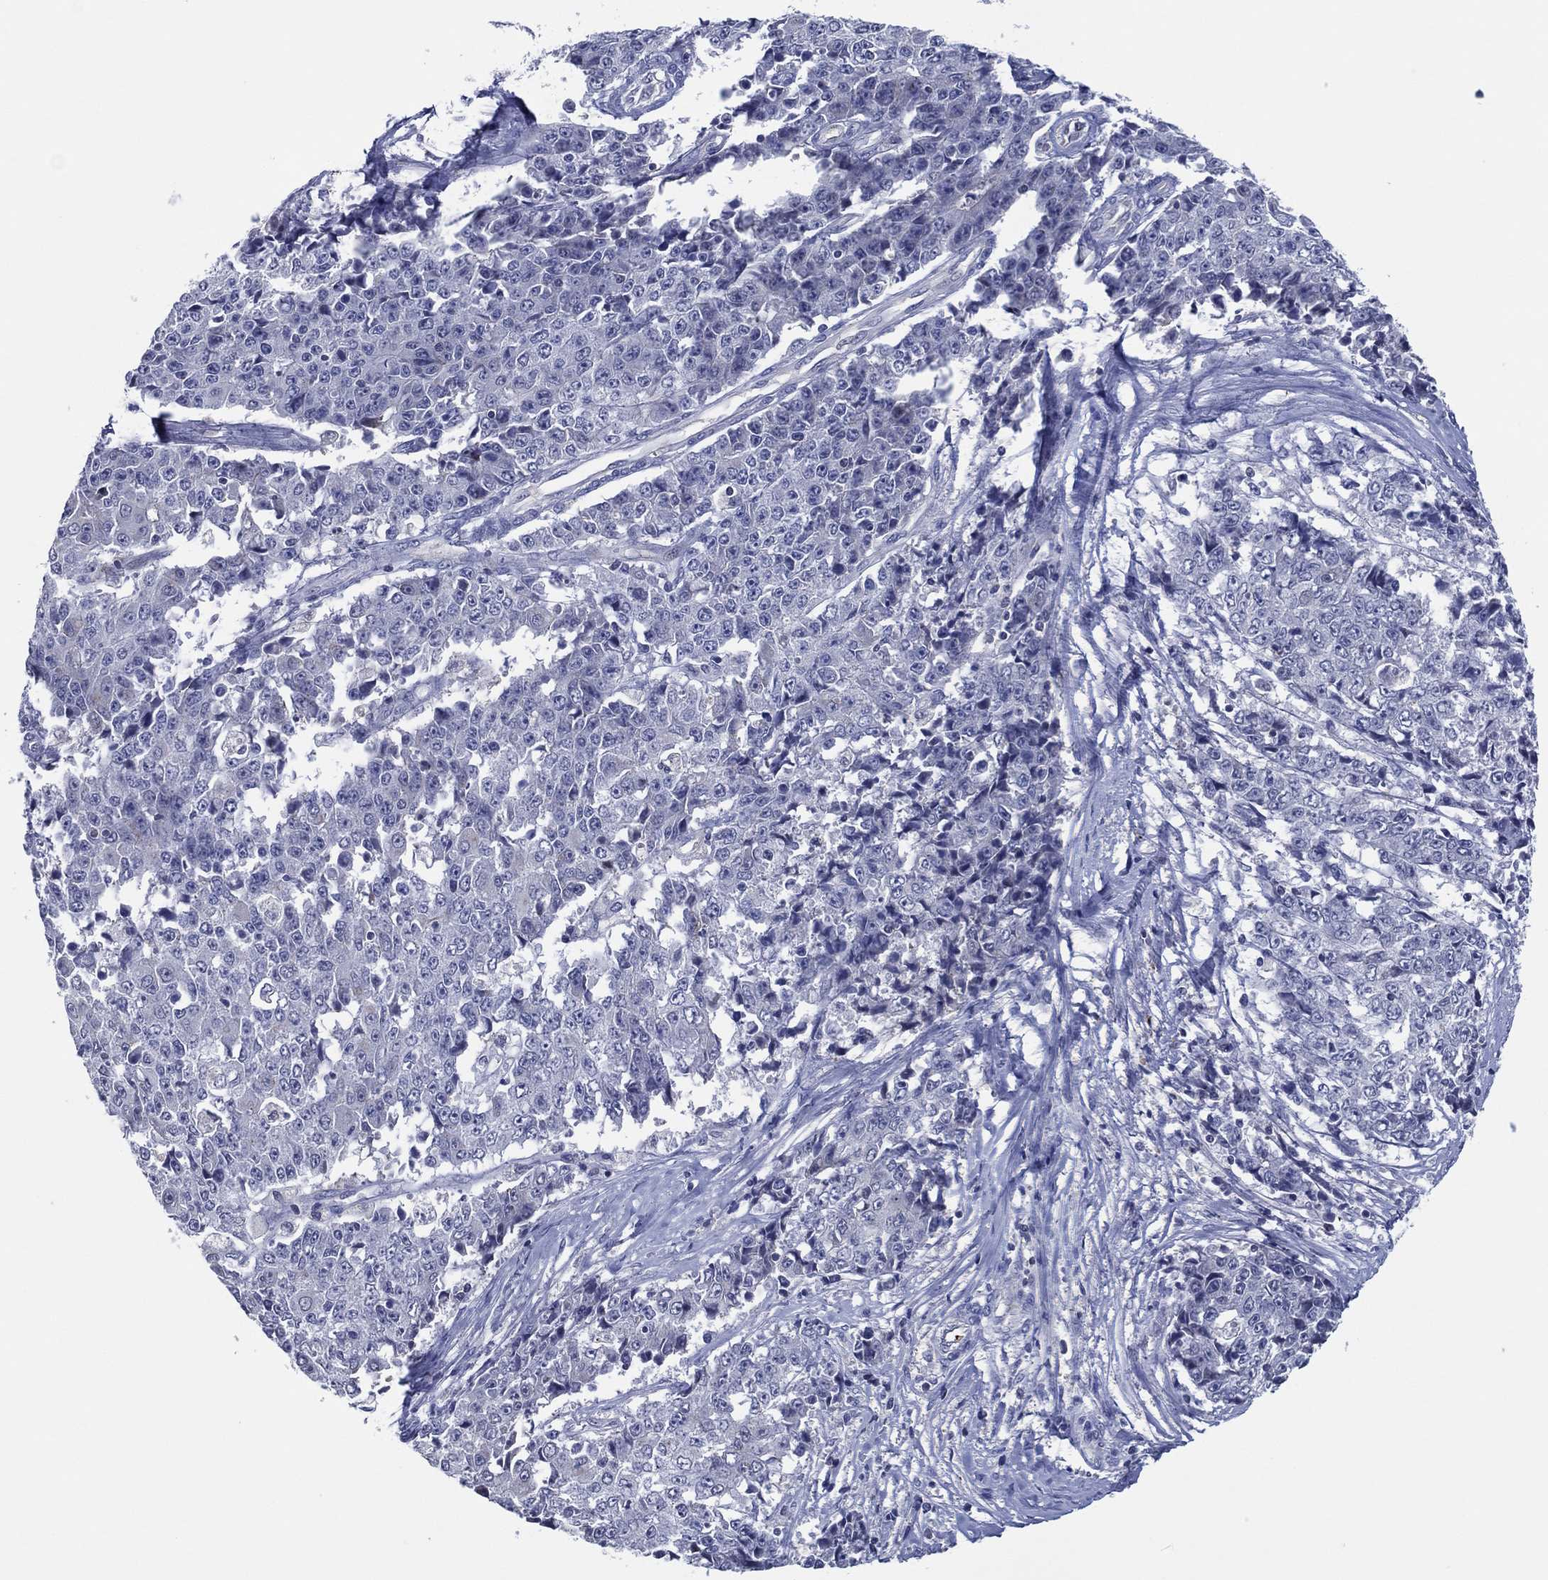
{"staining": {"intensity": "negative", "quantity": "none", "location": "none"}, "tissue": "ovarian cancer", "cell_type": "Tumor cells", "image_type": "cancer", "snomed": [{"axis": "morphology", "description": "Carcinoma, endometroid"}, {"axis": "topography", "description": "Ovary"}], "caption": "A high-resolution photomicrograph shows immunohistochemistry staining of ovarian endometroid carcinoma, which reveals no significant staining in tumor cells.", "gene": "TRIM31", "patient": {"sex": "female", "age": 42}}